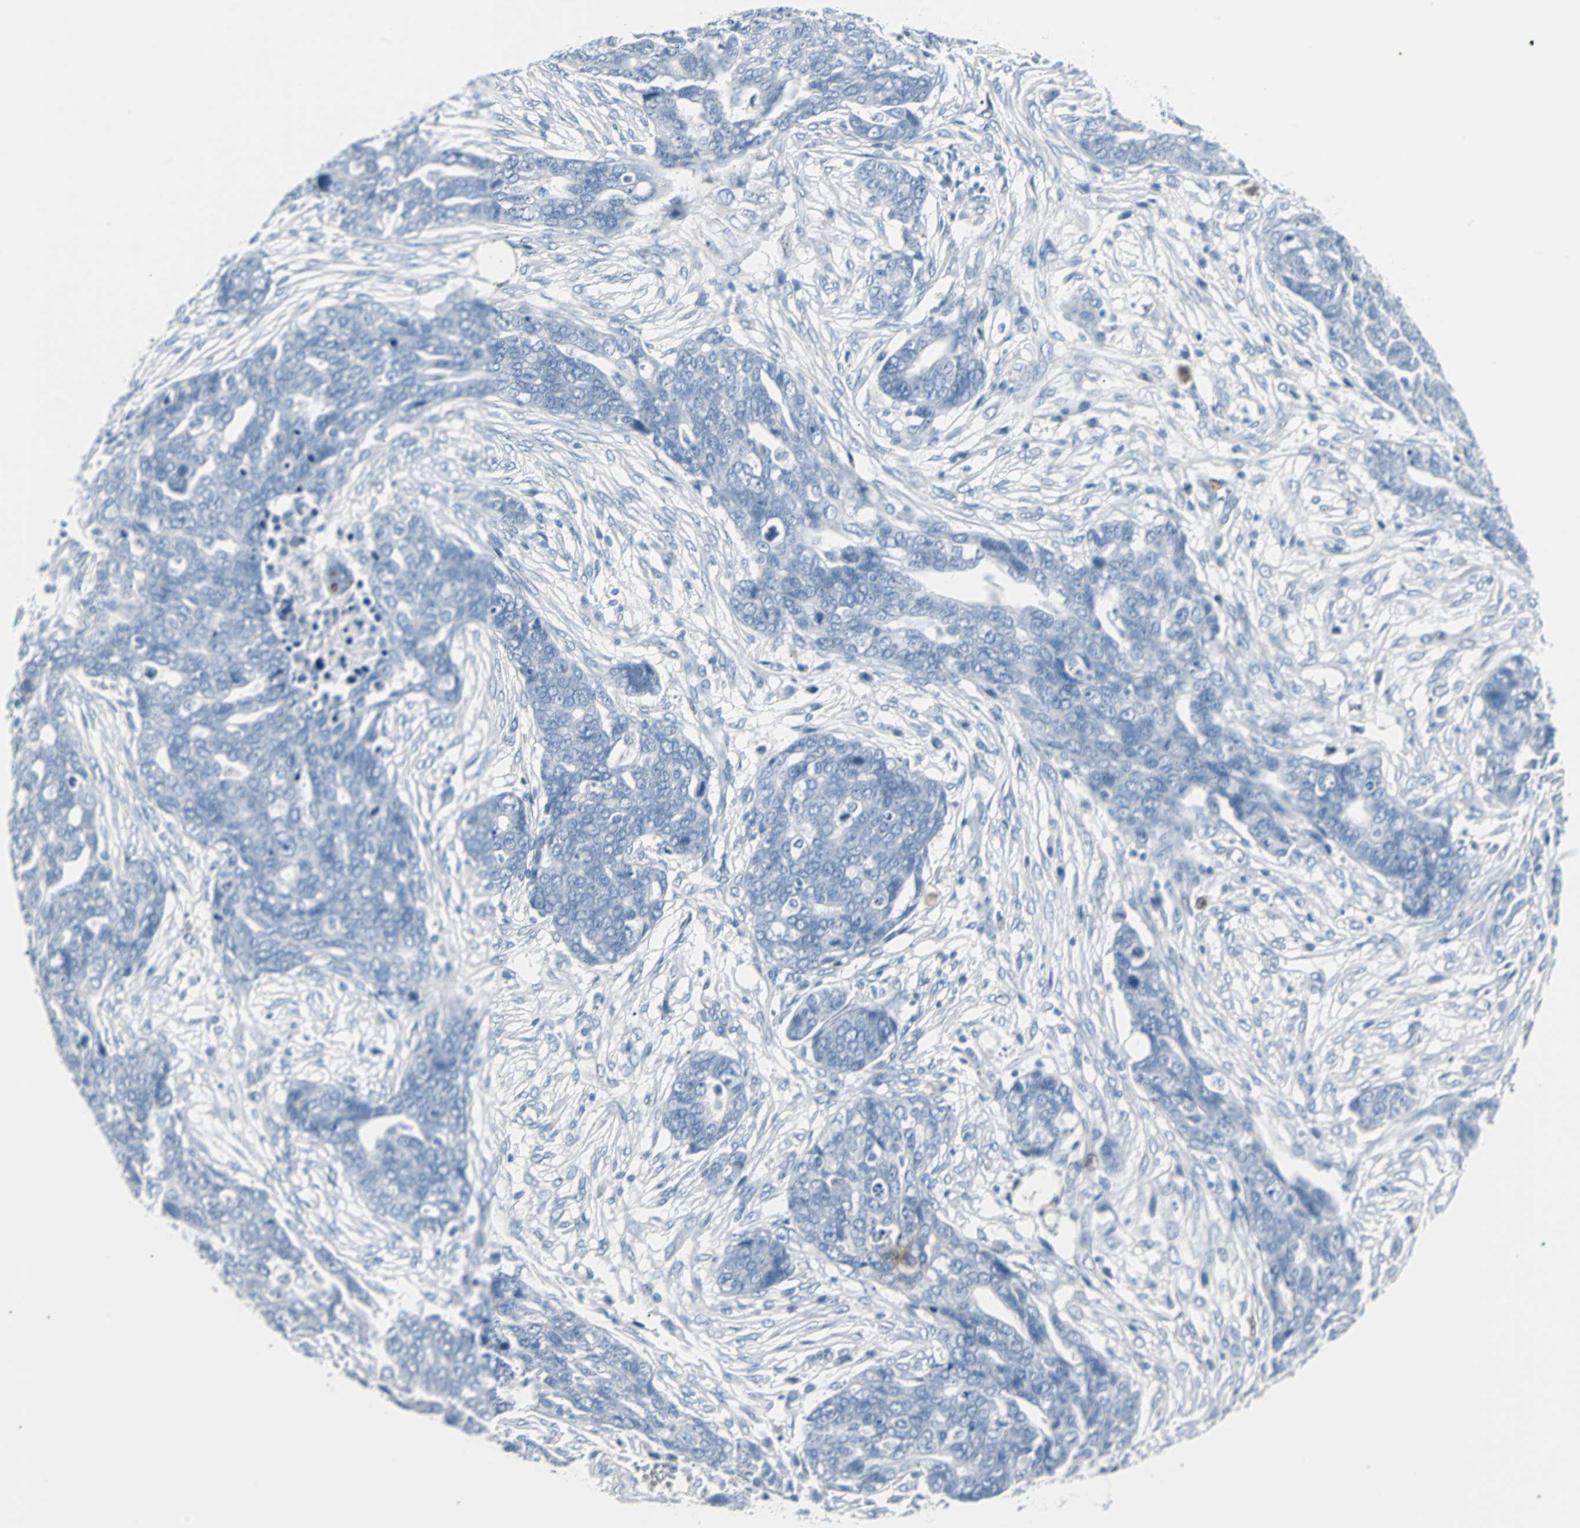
{"staining": {"intensity": "negative", "quantity": "none", "location": "none"}, "tissue": "ovarian cancer", "cell_type": "Tumor cells", "image_type": "cancer", "snomed": [{"axis": "morphology", "description": "Normal tissue, NOS"}, {"axis": "morphology", "description": "Cystadenocarcinoma, serous, NOS"}, {"axis": "topography", "description": "Fallopian tube"}, {"axis": "topography", "description": "Ovary"}], "caption": "Protein analysis of serous cystadenocarcinoma (ovarian) exhibits no significant staining in tumor cells. (DAB (3,3'-diaminobenzidine) IHC visualized using brightfield microscopy, high magnification).", "gene": "IL33", "patient": {"sex": "female", "age": 56}}